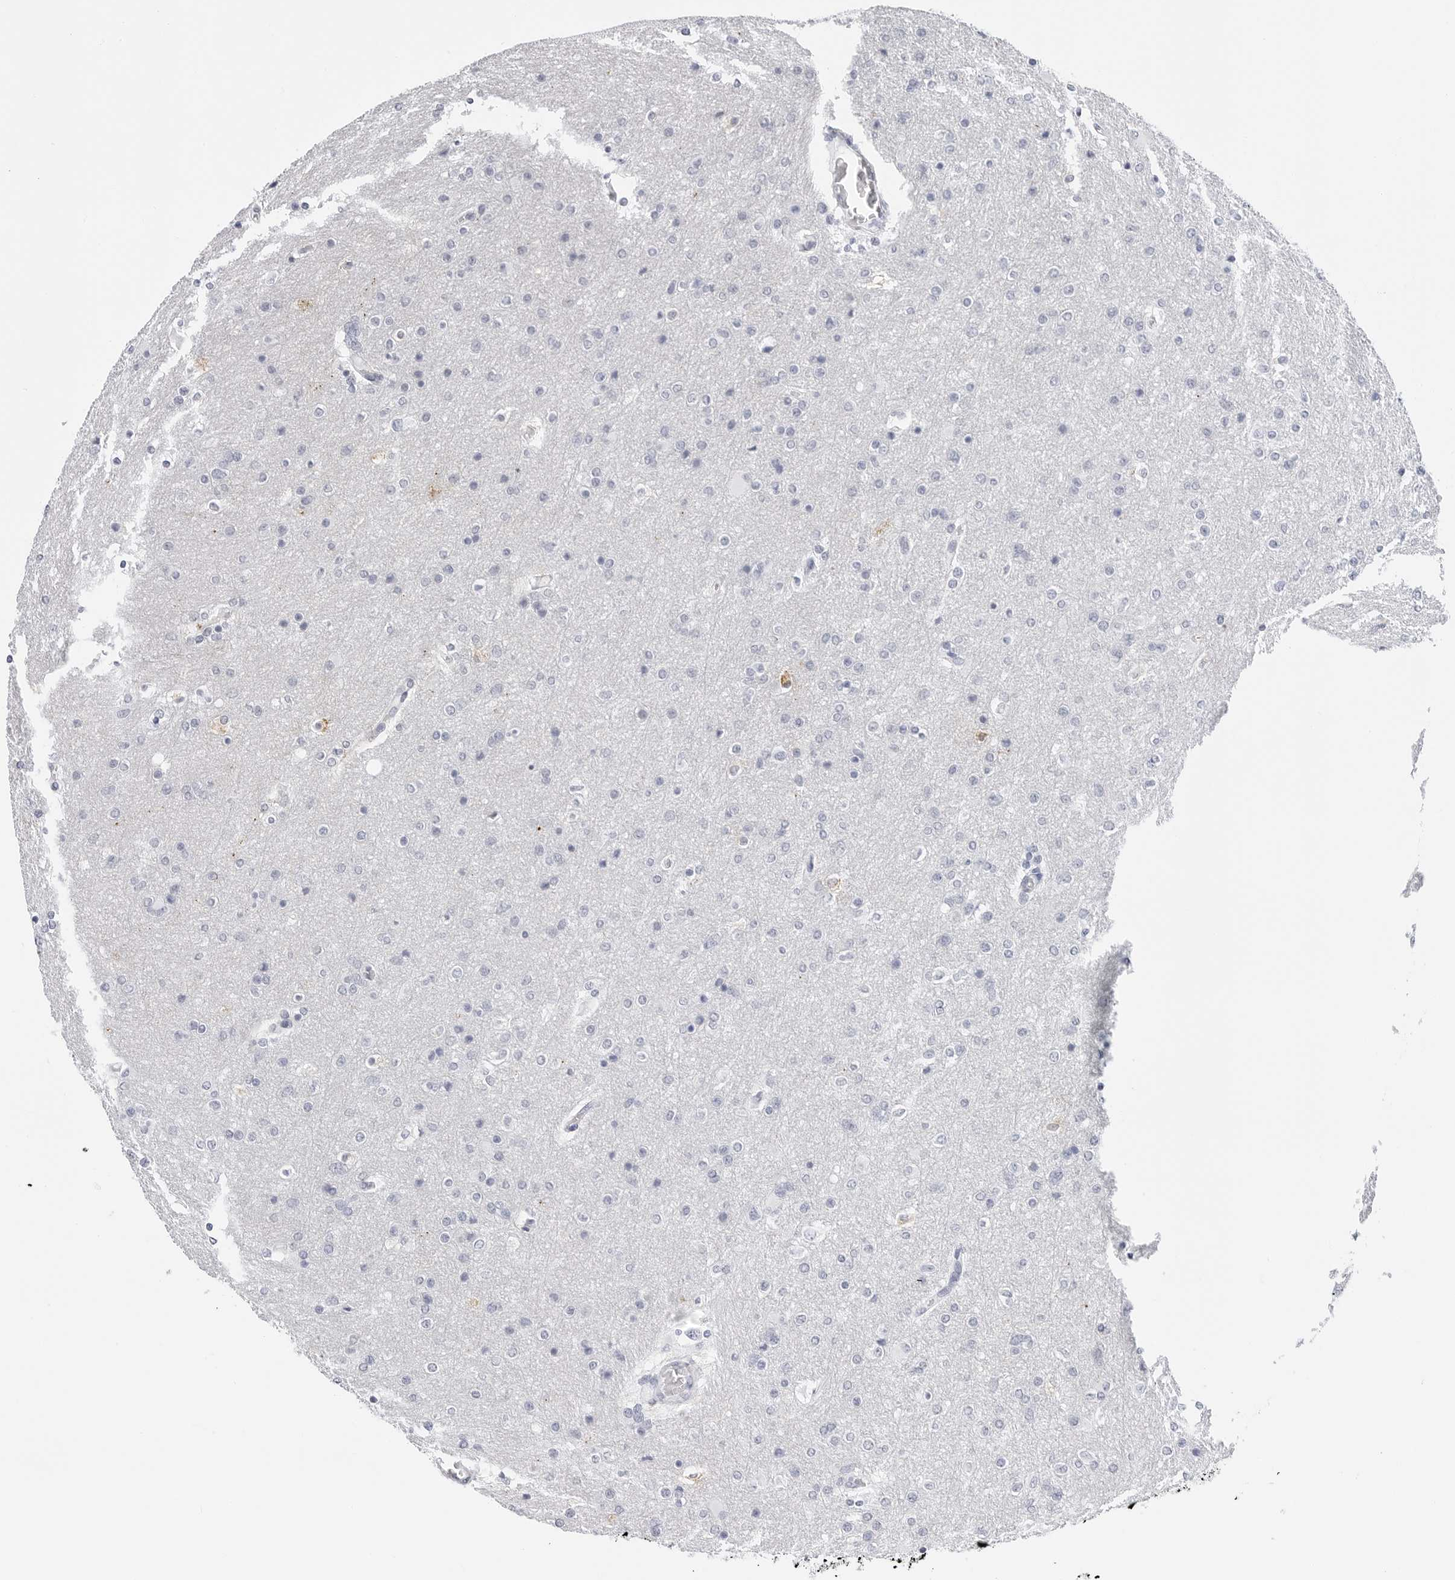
{"staining": {"intensity": "negative", "quantity": "none", "location": "none"}, "tissue": "glioma", "cell_type": "Tumor cells", "image_type": "cancer", "snomed": [{"axis": "morphology", "description": "Glioma, malignant, High grade"}, {"axis": "topography", "description": "Cerebral cortex"}], "caption": "Glioma was stained to show a protein in brown. There is no significant staining in tumor cells. Nuclei are stained in blue.", "gene": "HSPB7", "patient": {"sex": "female", "age": 36}}